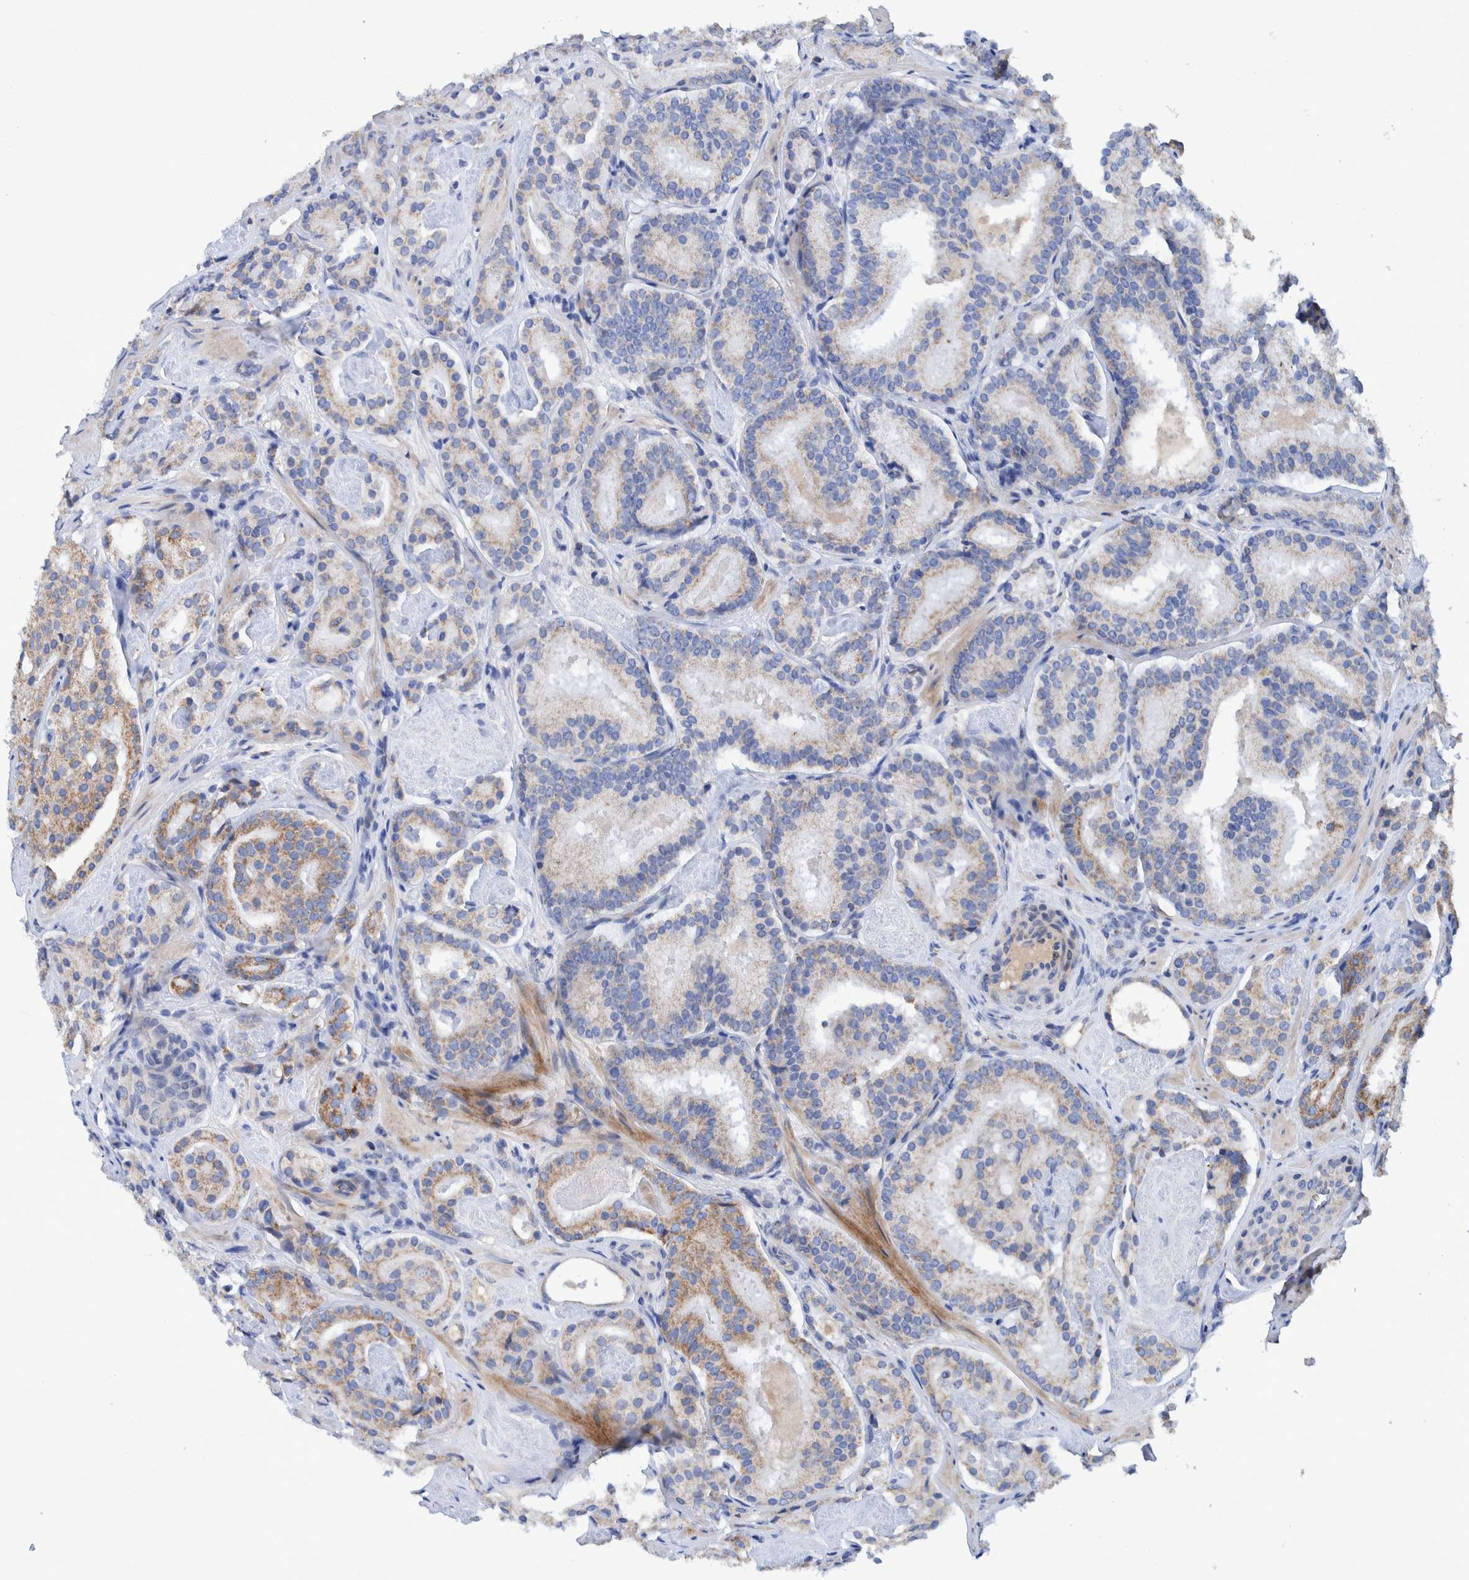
{"staining": {"intensity": "moderate", "quantity": "25%-75%", "location": "cytoplasmic/membranous"}, "tissue": "prostate cancer", "cell_type": "Tumor cells", "image_type": "cancer", "snomed": [{"axis": "morphology", "description": "Adenocarcinoma, Low grade"}, {"axis": "topography", "description": "Prostate"}], "caption": "A medium amount of moderate cytoplasmic/membranous staining is present in about 25%-75% of tumor cells in prostate low-grade adenocarcinoma tissue. The protein is stained brown, and the nuclei are stained in blue (DAB IHC with brightfield microscopy, high magnification).", "gene": "DECR1", "patient": {"sex": "male", "age": 69}}